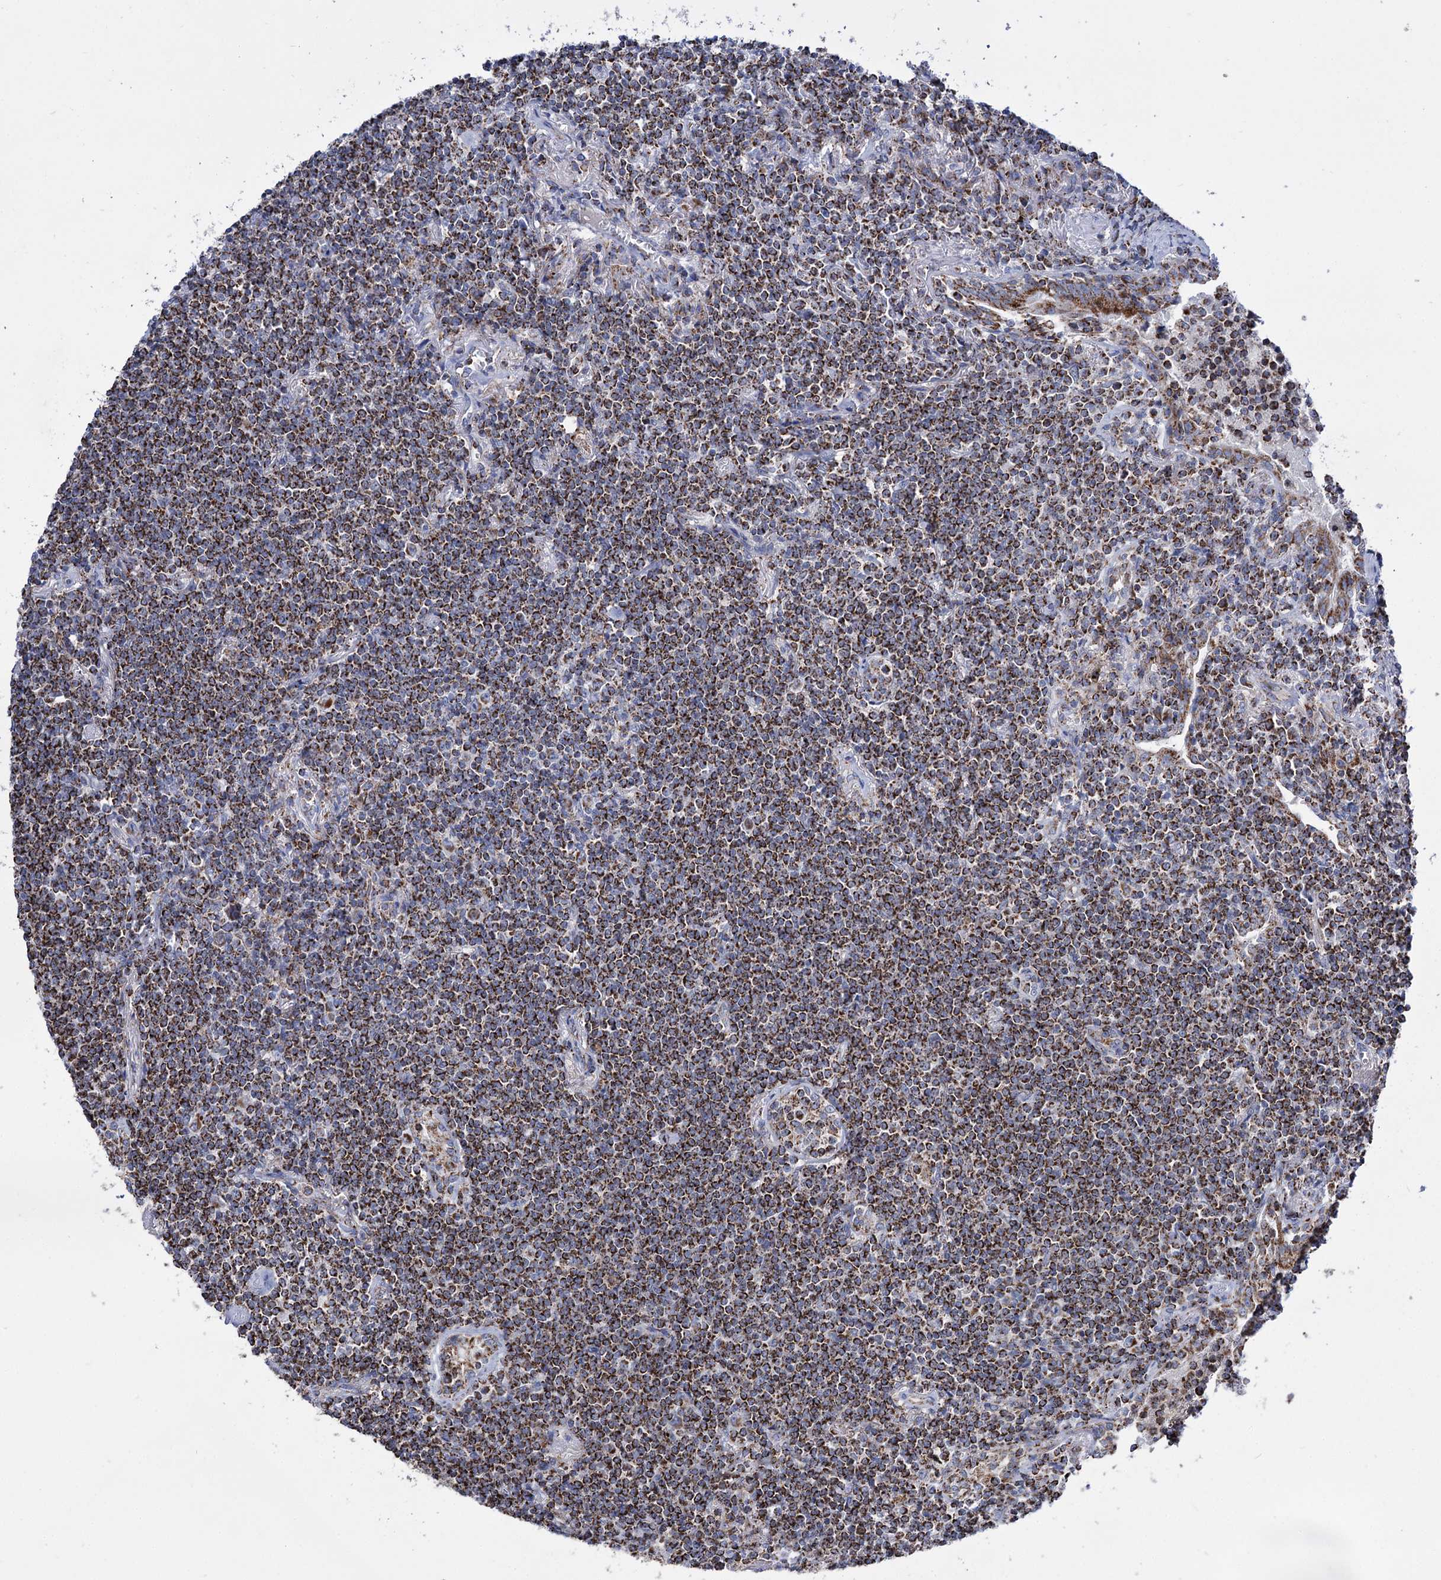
{"staining": {"intensity": "strong", "quantity": ">75%", "location": "cytoplasmic/membranous"}, "tissue": "lymphoma", "cell_type": "Tumor cells", "image_type": "cancer", "snomed": [{"axis": "morphology", "description": "Malignant lymphoma, non-Hodgkin's type, Low grade"}, {"axis": "topography", "description": "Lung"}], "caption": "DAB immunohistochemical staining of human malignant lymphoma, non-Hodgkin's type (low-grade) shows strong cytoplasmic/membranous protein staining in approximately >75% of tumor cells. Immunohistochemistry stains the protein in brown and the nuclei are stained blue.", "gene": "ABHD10", "patient": {"sex": "female", "age": 71}}